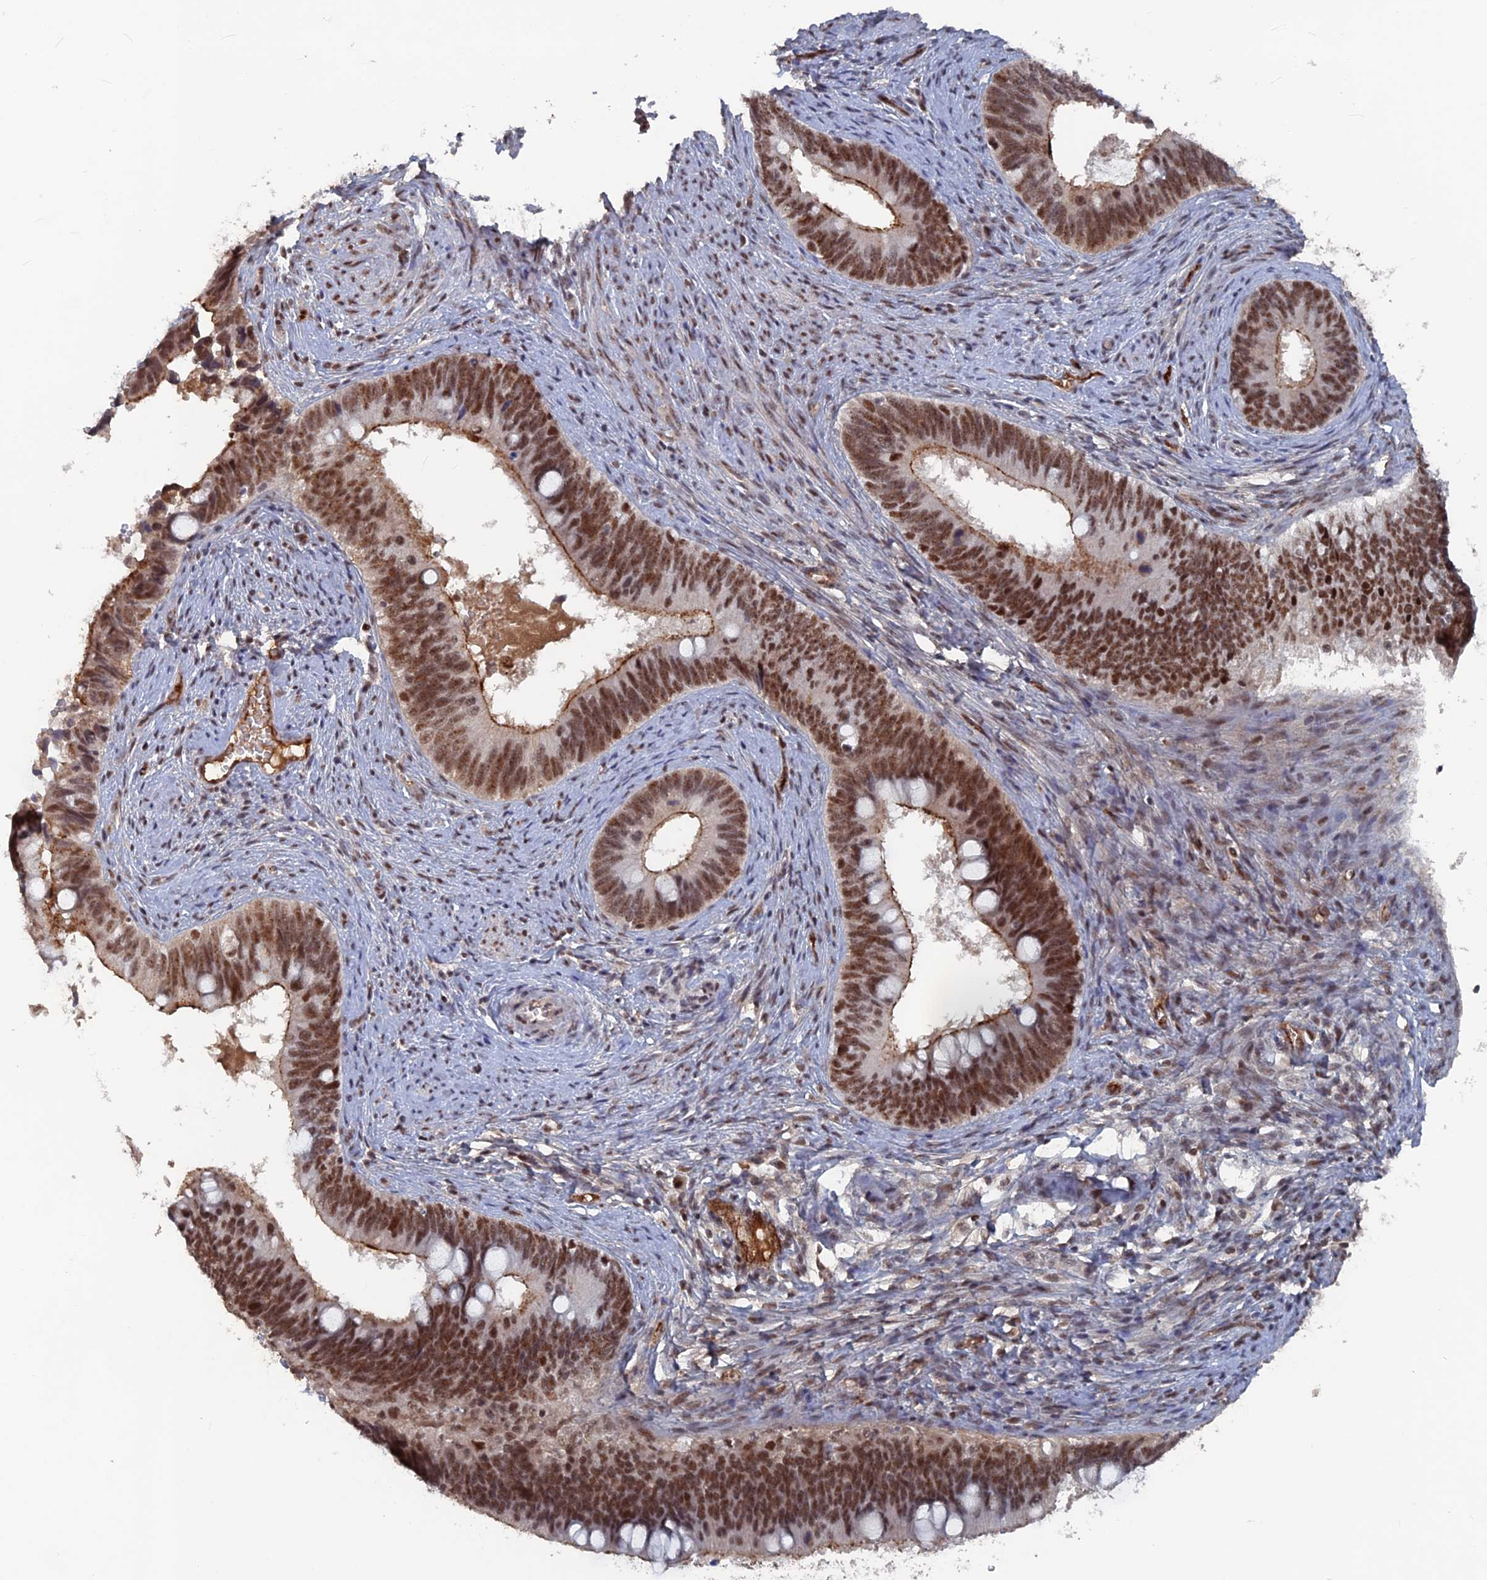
{"staining": {"intensity": "strong", "quantity": ">75%", "location": "cytoplasmic/membranous,nuclear"}, "tissue": "cervical cancer", "cell_type": "Tumor cells", "image_type": "cancer", "snomed": [{"axis": "morphology", "description": "Adenocarcinoma, NOS"}, {"axis": "topography", "description": "Cervix"}], "caption": "The photomicrograph shows immunohistochemical staining of cervical cancer. There is strong cytoplasmic/membranous and nuclear expression is appreciated in approximately >75% of tumor cells. Nuclei are stained in blue.", "gene": "SH3D21", "patient": {"sex": "female", "age": 42}}